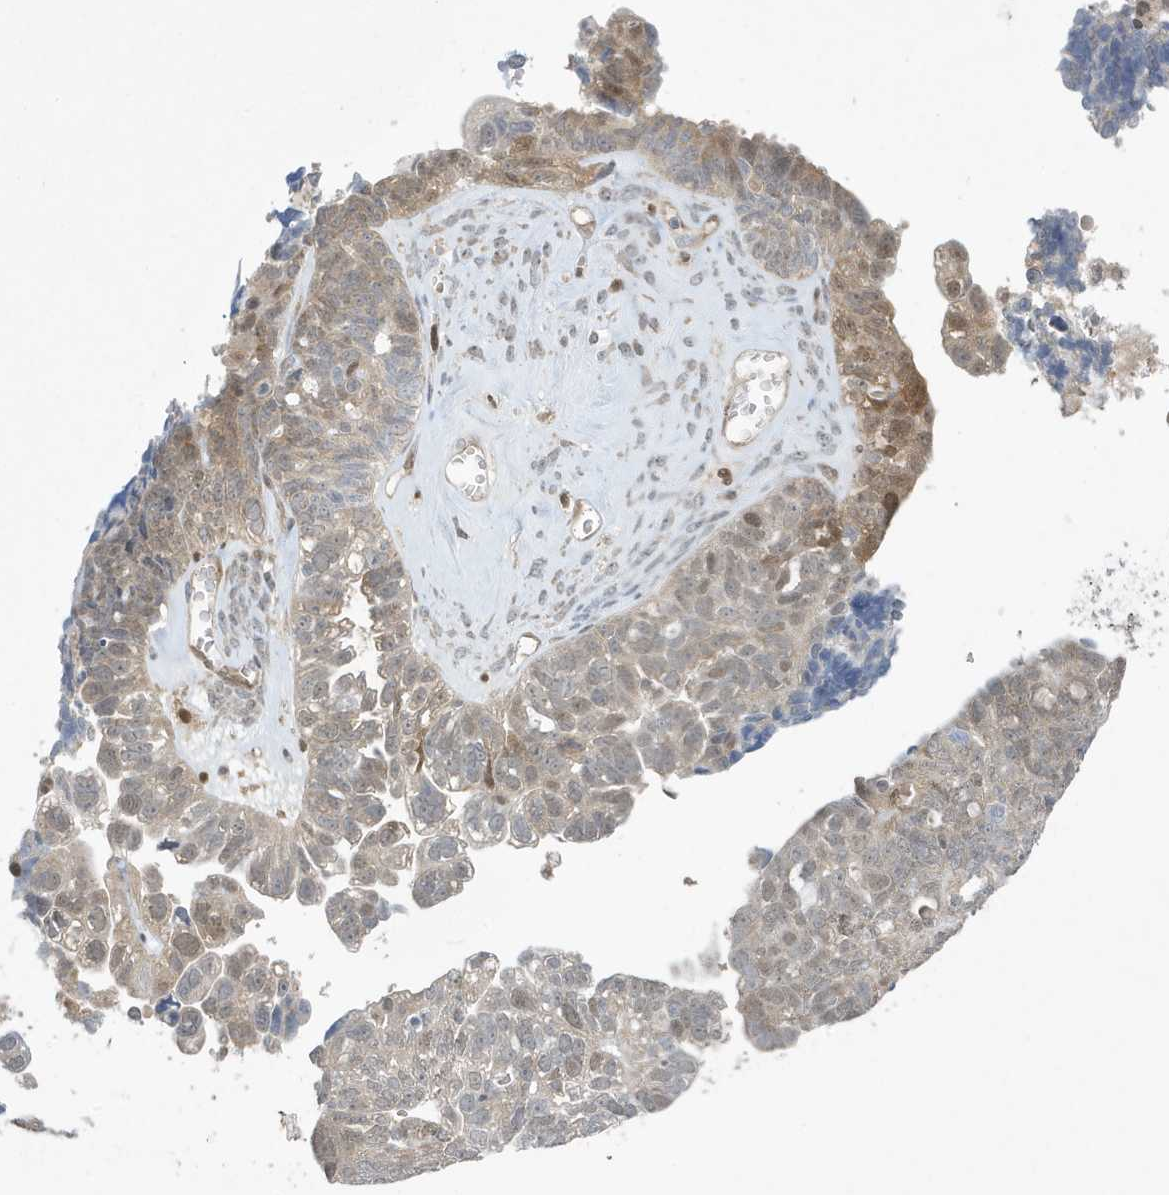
{"staining": {"intensity": "moderate", "quantity": "<25%", "location": "cytoplasmic/membranous,nuclear"}, "tissue": "ovarian cancer", "cell_type": "Tumor cells", "image_type": "cancer", "snomed": [{"axis": "morphology", "description": "Cystadenocarcinoma, serous, NOS"}, {"axis": "topography", "description": "Ovary"}], "caption": "This histopathology image shows immunohistochemistry staining of human ovarian cancer, with low moderate cytoplasmic/membranous and nuclear positivity in approximately <25% of tumor cells.", "gene": "NCOA7", "patient": {"sex": "female", "age": 79}}